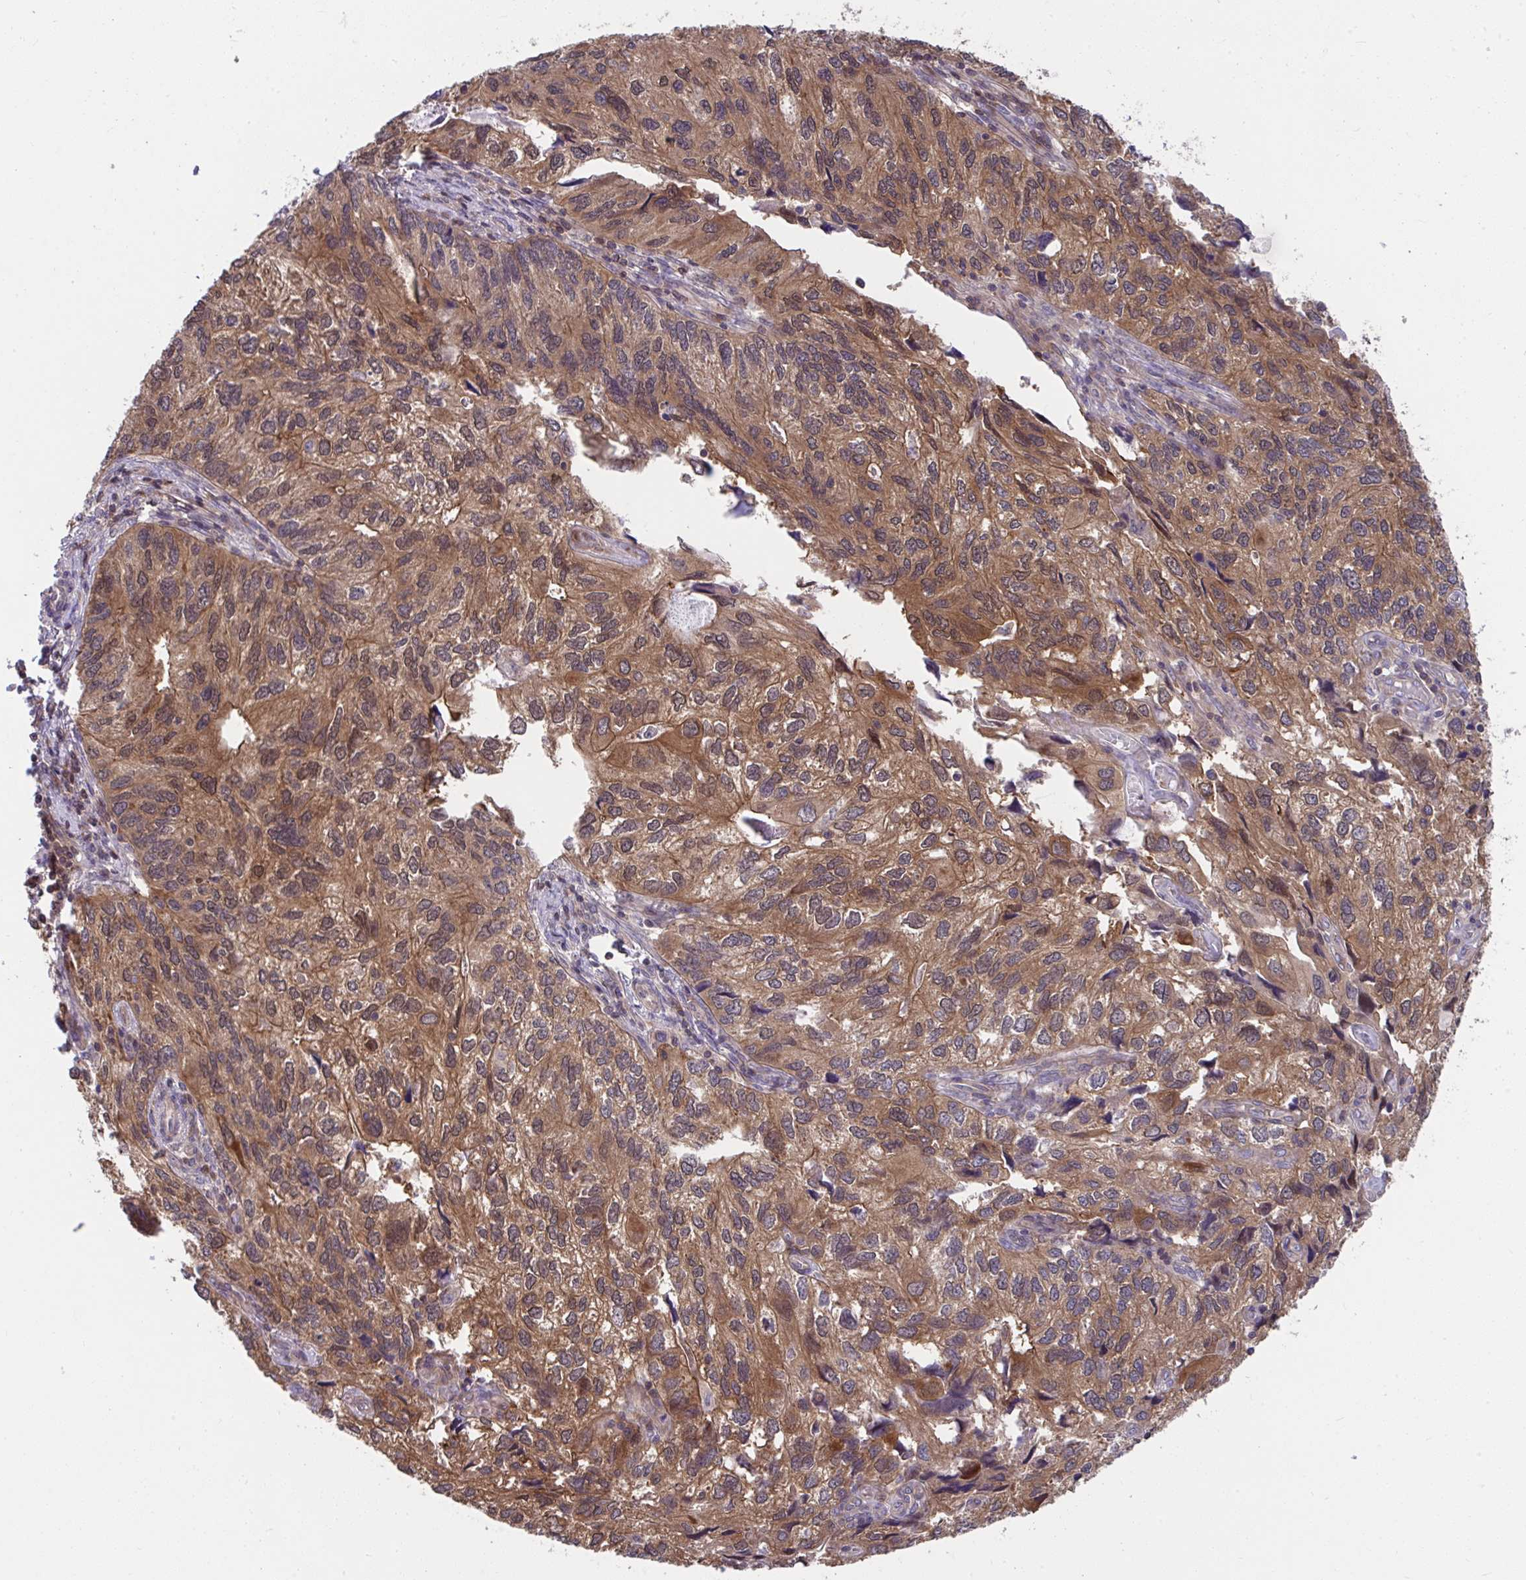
{"staining": {"intensity": "moderate", "quantity": ">75%", "location": "cytoplasmic/membranous"}, "tissue": "endometrial cancer", "cell_type": "Tumor cells", "image_type": "cancer", "snomed": [{"axis": "morphology", "description": "Carcinoma, NOS"}, {"axis": "topography", "description": "Uterus"}], "caption": "DAB immunohistochemical staining of carcinoma (endometrial) exhibits moderate cytoplasmic/membranous protein expression in about >75% of tumor cells.", "gene": "PCDHB7", "patient": {"sex": "female", "age": 76}}